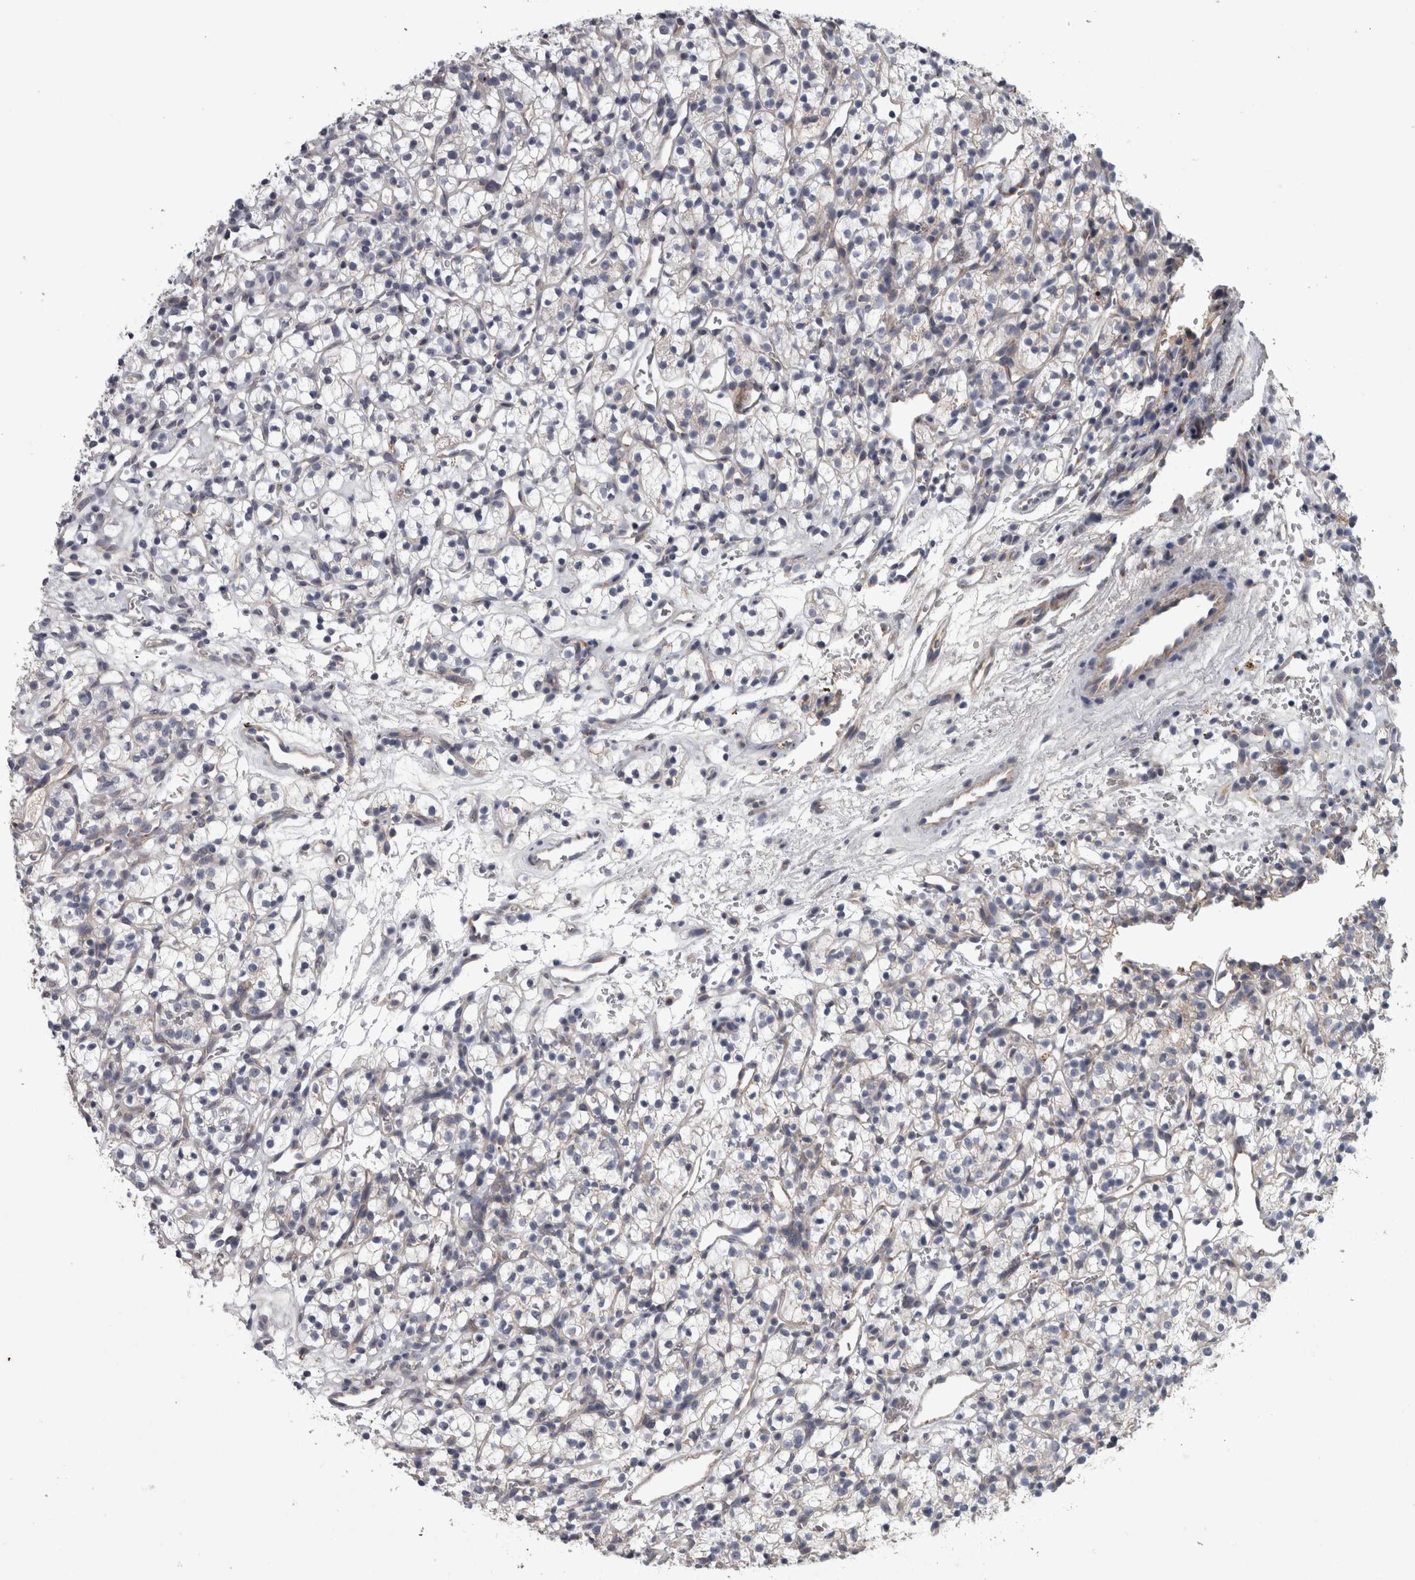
{"staining": {"intensity": "negative", "quantity": "none", "location": "none"}, "tissue": "renal cancer", "cell_type": "Tumor cells", "image_type": "cancer", "snomed": [{"axis": "morphology", "description": "Adenocarcinoma, NOS"}, {"axis": "topography", "description": "Kidney"}], "caption": "This is a micrograph of immunohistochemistry (IHC) staining of renal adenocarcinoma, which shows no staining in tumor cells. (Stains: DAB immunohistochemistry (IHC) with hematoxylin counter stain, Microscopy: brightfield microscopy at high magnification).", "gene": "DBT", "patient": {"sex": "female", "age": 57}}